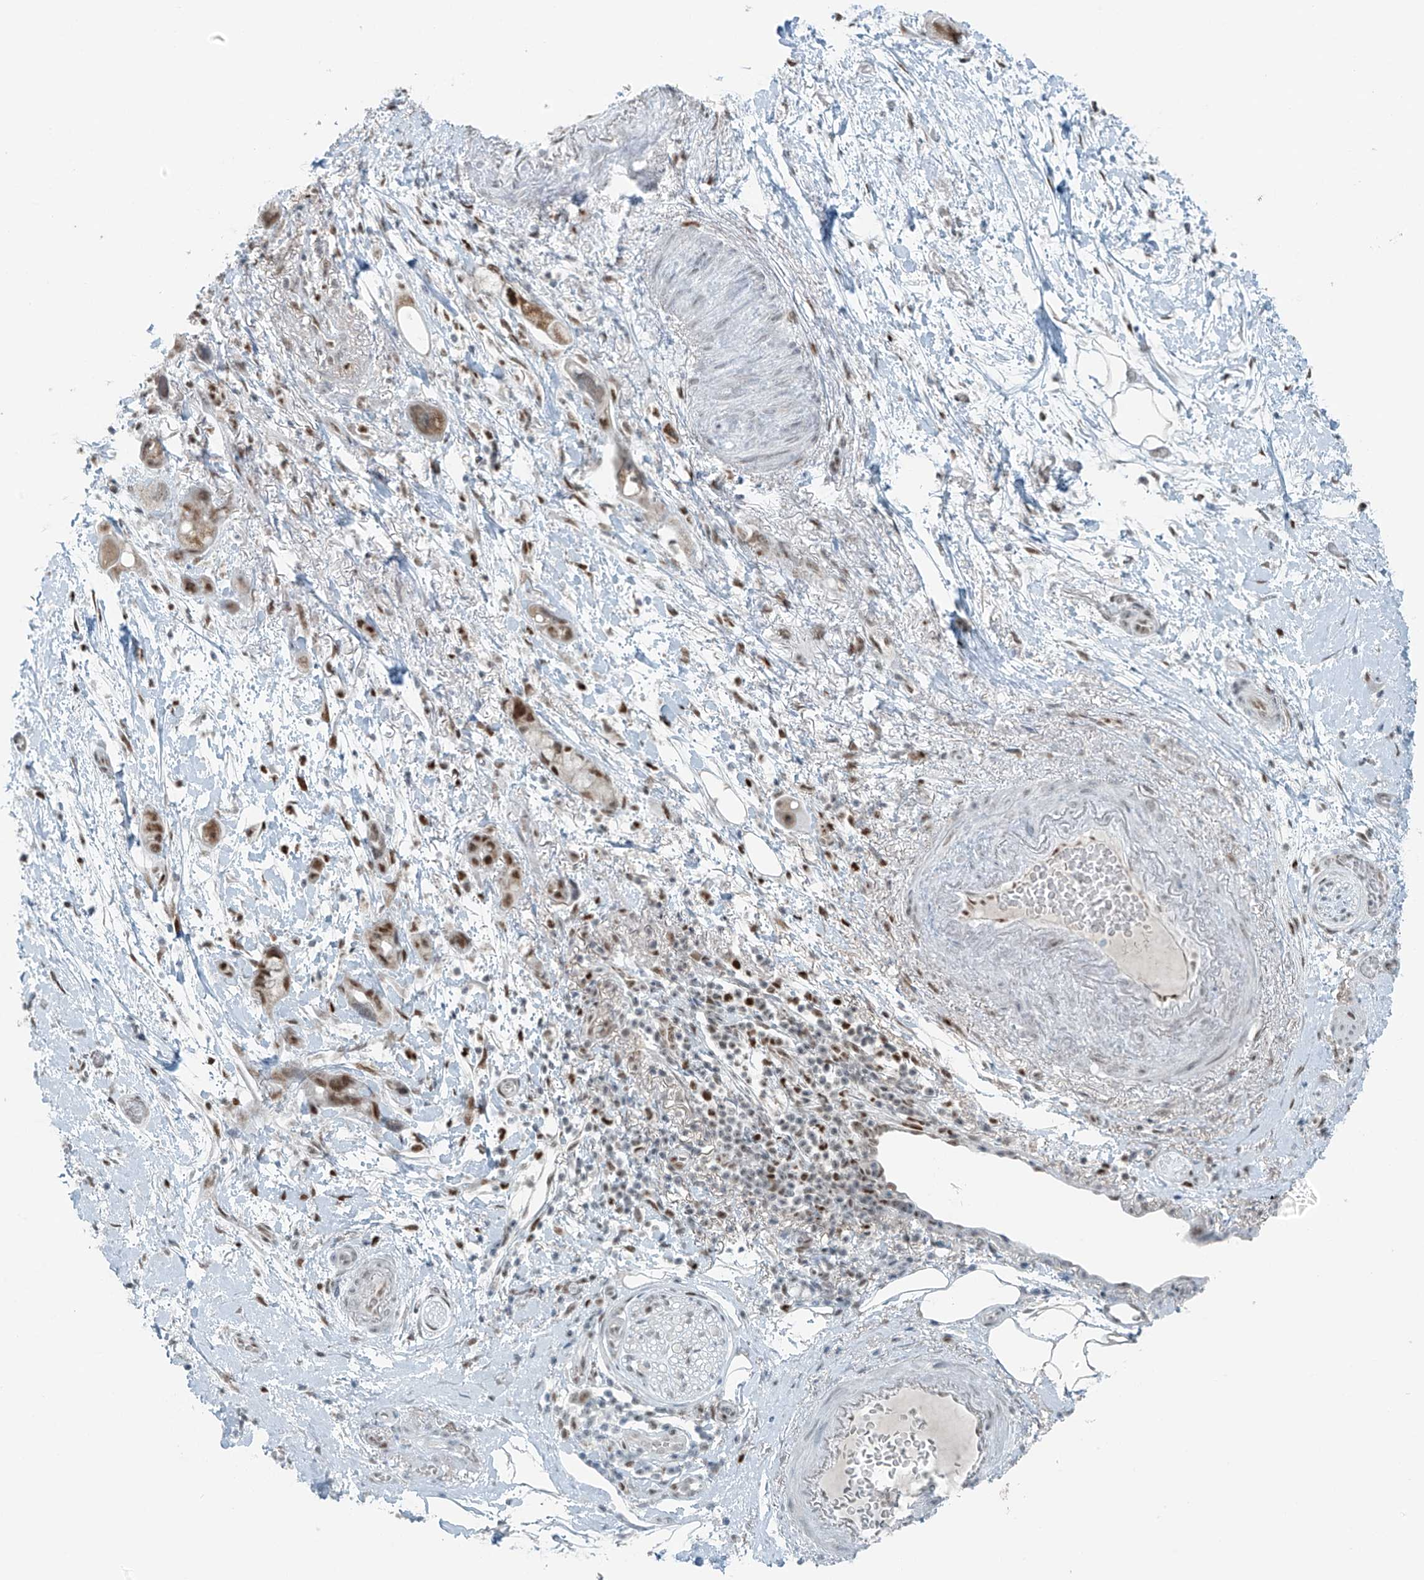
{"staining": {"intensity": "moderate", "quantity": ">75%", "location": "nuclear"}, "tissue": "pancreatic cancer", "cell_type": "Tumor cells", "image_type": "cancer", "snomed": [{"axis": "morphology", "description": "Normal tissue, NOS"}, {"axis": "morphology", "description": "Adenocarcinoma, NOS"}, {"axis": "topography", "description": "Pancreas"}], "caption": "Tumor cells demonstrate medium levels of moderate nuclear expression in approximately >75% of cells in pancreatic cancer.", "gene": "WRNIP1", "patient": {"sex": "female", "age": 68}}